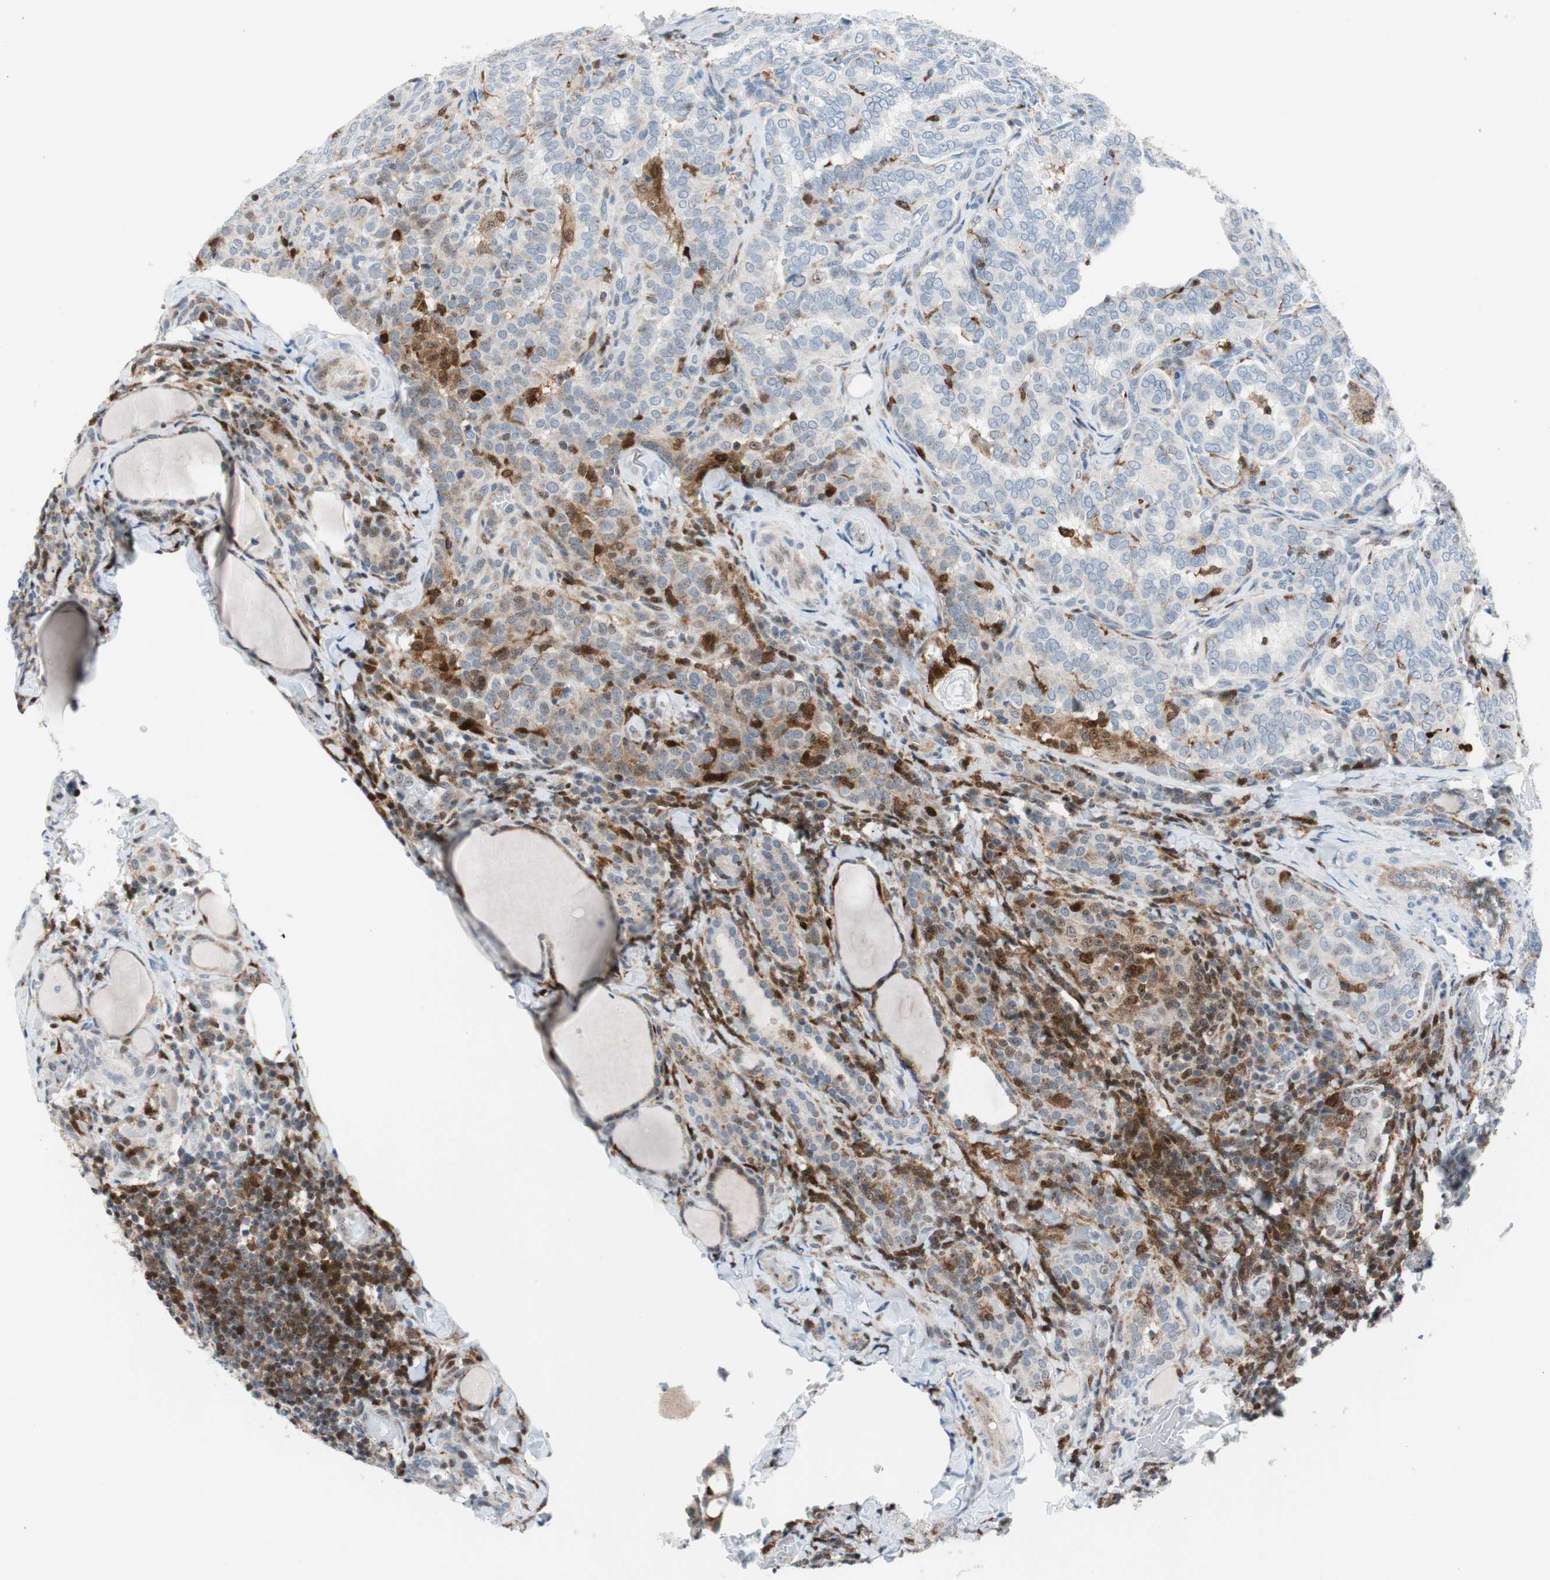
{"staining": {"intensity": "weak", "quantity": "<25%", "location": "cytoplasmic/membranous,nuclear"}, "tissue": "thyroid cancer", "cell_type": "Tumor cells", "image_type": "cancer", "snomed": [{"axis": "morphology", "description": "Normal tissue, NOS"}, {"axis": "morphology", "description": "Papillary adenocarcinoma, NOS"}, {"axis": "topography", "description": "Thyroid gland"}], "caption": "DAB immunohistochemical staining of papillary adenocarcinoma (thyroid) shows no significant staining in tumor cells.", "gene": "RGS10", "patient": {"sex": "female", "age": 30}}